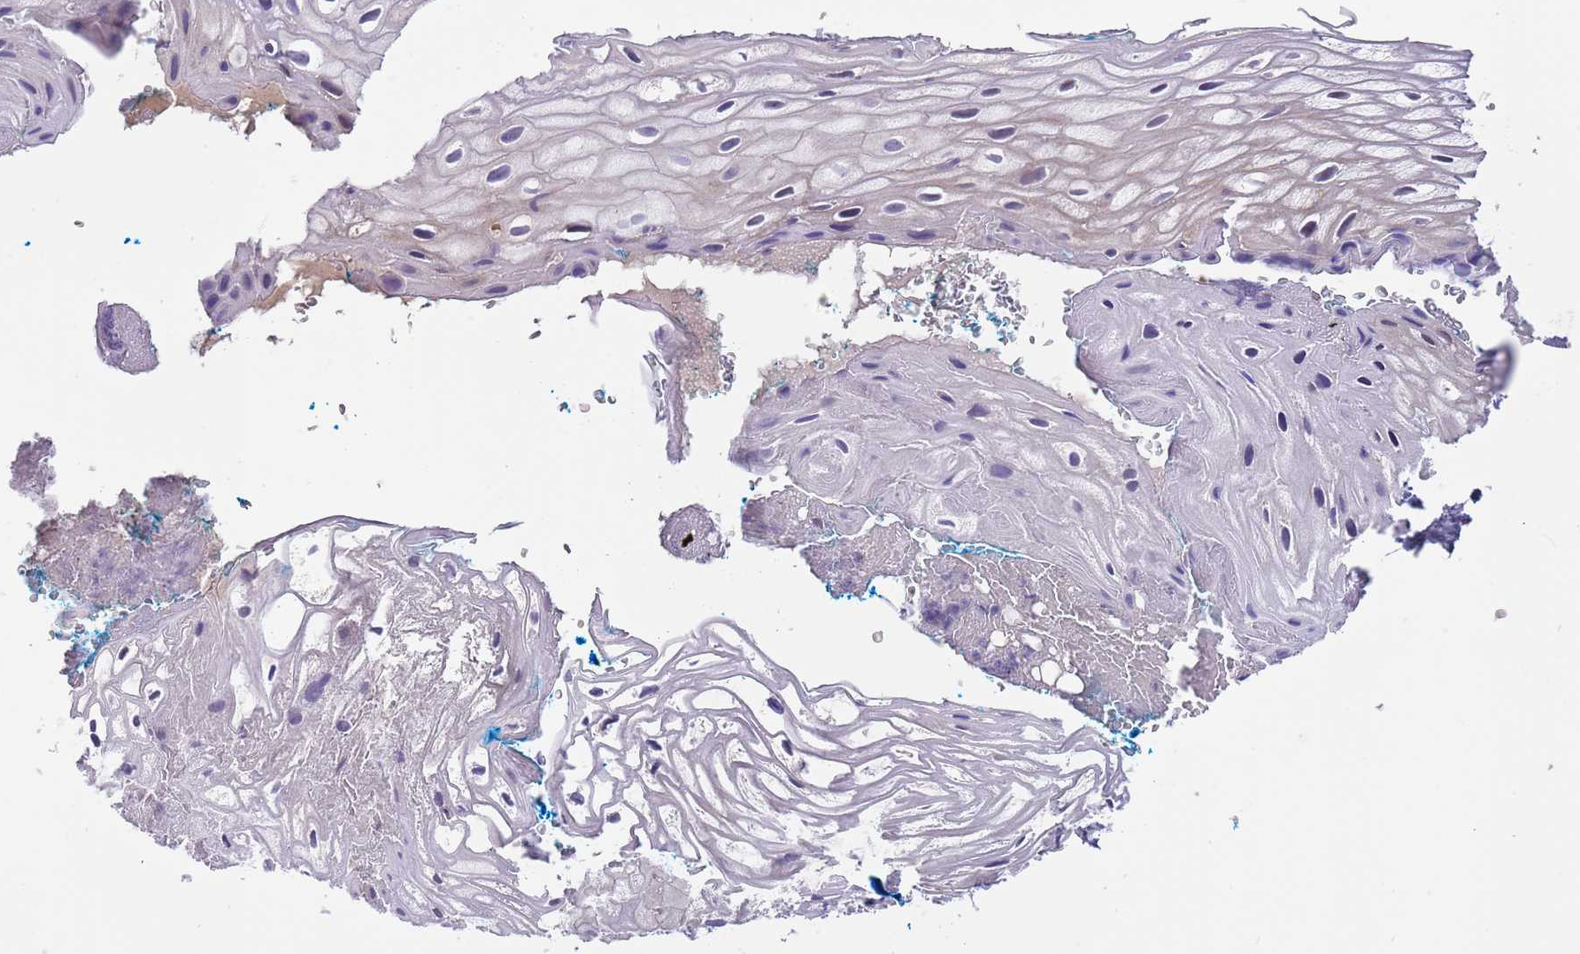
{"staining": {"intensity": "weak", "quantity": "<25%", "location": "cytoplasmic/membranous"}, "tissue": "vagina", "cell_type": "Squamous epithelial cells", "image_type": "normal", "snomed": [{"axis": "morphology", "description": "Normal tissue, NOS"}, {"axis": "morphology", "description": "Adenocarcinoma, NOS"}, {"axis": "topography", "description": "Rectum"}, {"axis": "topography", "description": "Vagina"}], "caption": "An IHC micrograph of normal vagina is shown. There is no staining in squamous epithelial cells of vagina. The staining was performed using DAB to visualize the protein expression in brown, while the nuclei were stained in blue with hematoxylin (Magnification: 20x).", "gene": "CABYR", "patient": {"sex": "female", "age": 71}}